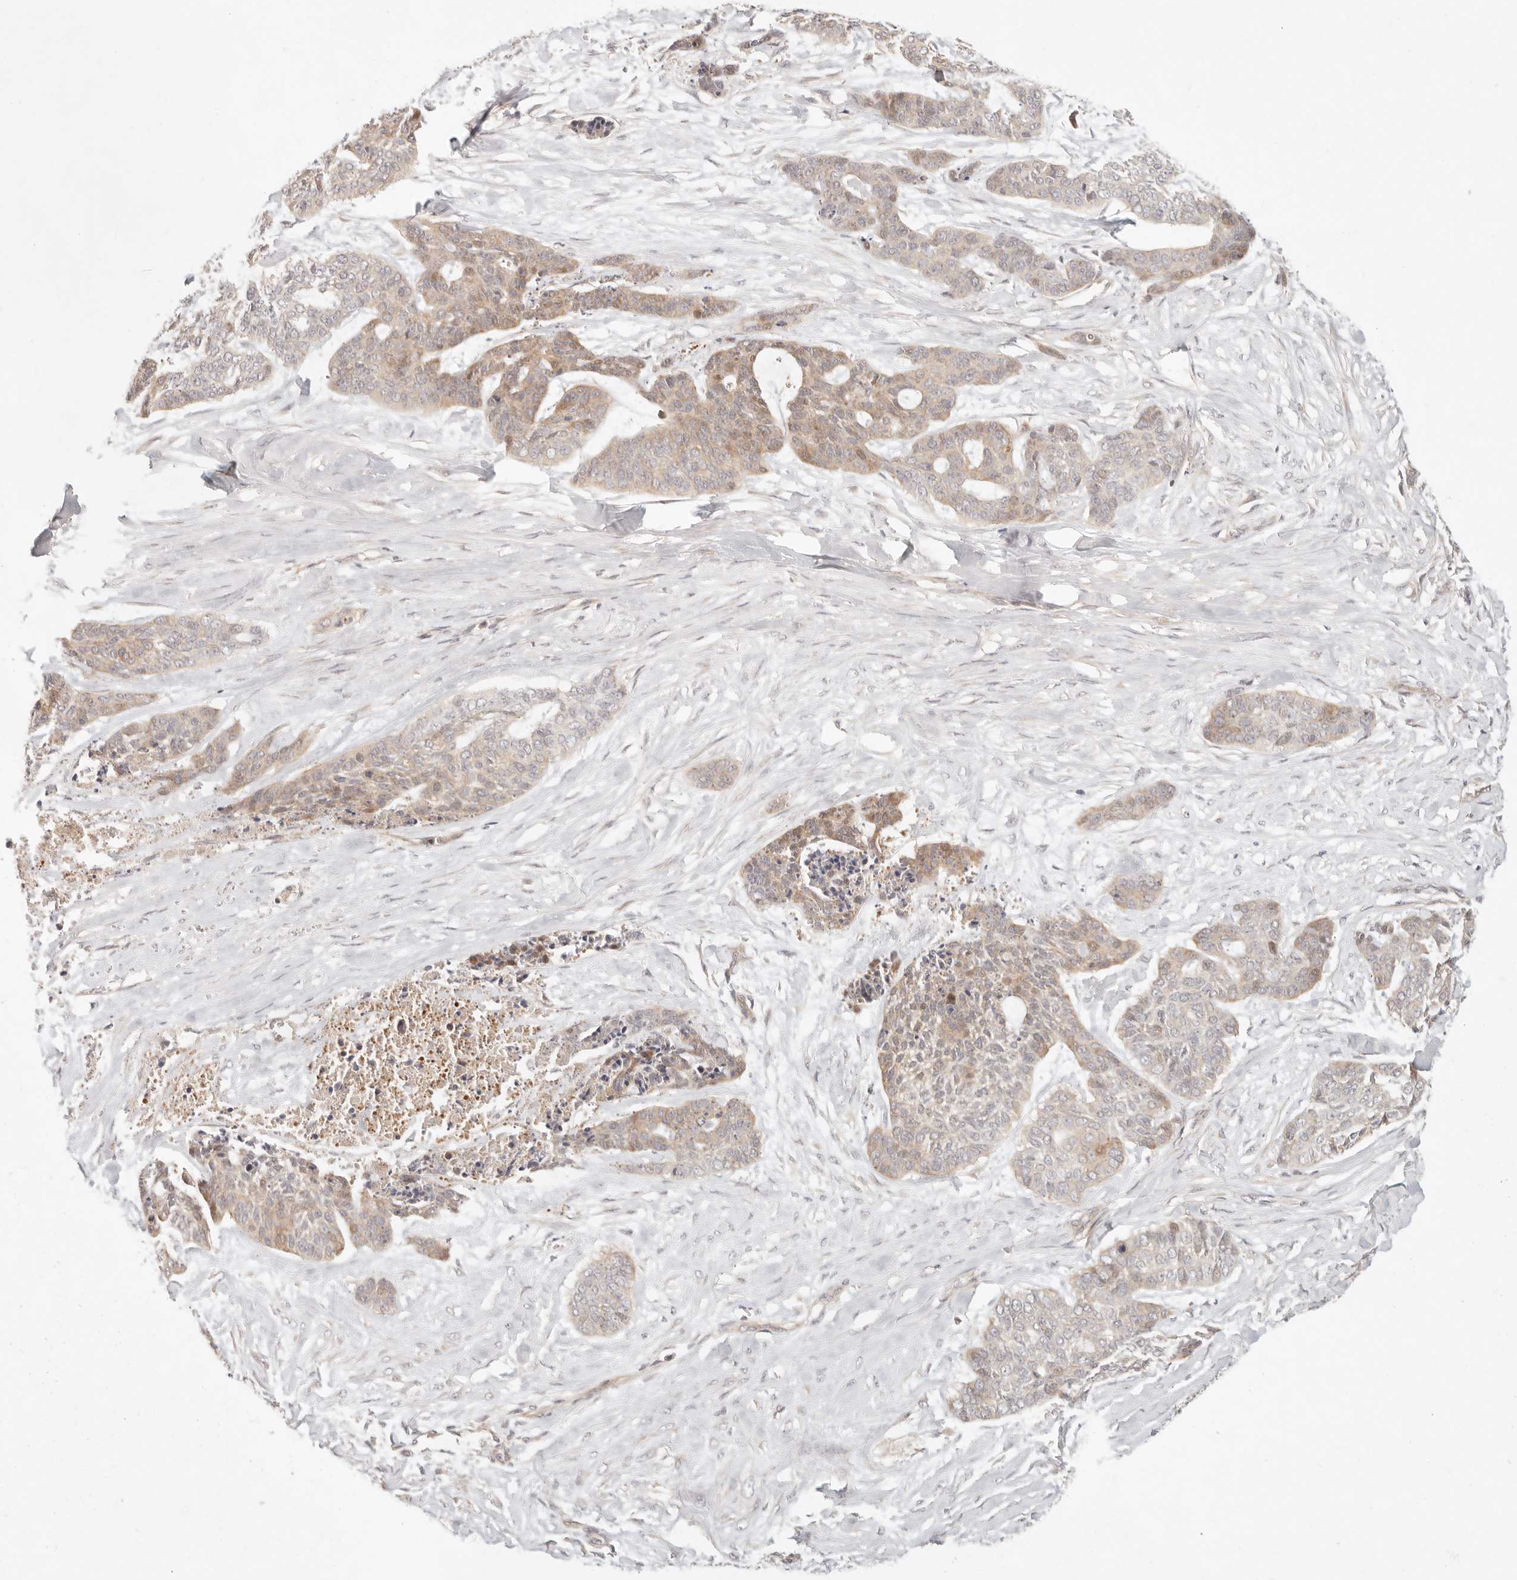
{"staining": {"intensity": "moderate", "quantity": "25%-75%", "location": "cytoplasmic/membranous,nuclear"}, "tissue": "skin cancer", "cell_type": "Tumor cells", "image_type": "cancer", "snomed": [{"axis": "morphology", "description": "Basal cell carcinoma"}, {"axis": "topography", "description": "Skin"}], "caption": "Protein expression analysis of human skin basal cell carcinoma reveals moderate cytoplasmic/membranous and nuclear positivity in approximately 25%-75% of tumor cells.", "gene": "PPP1R3B", "patient": {"sex": "female", "age": 64}}